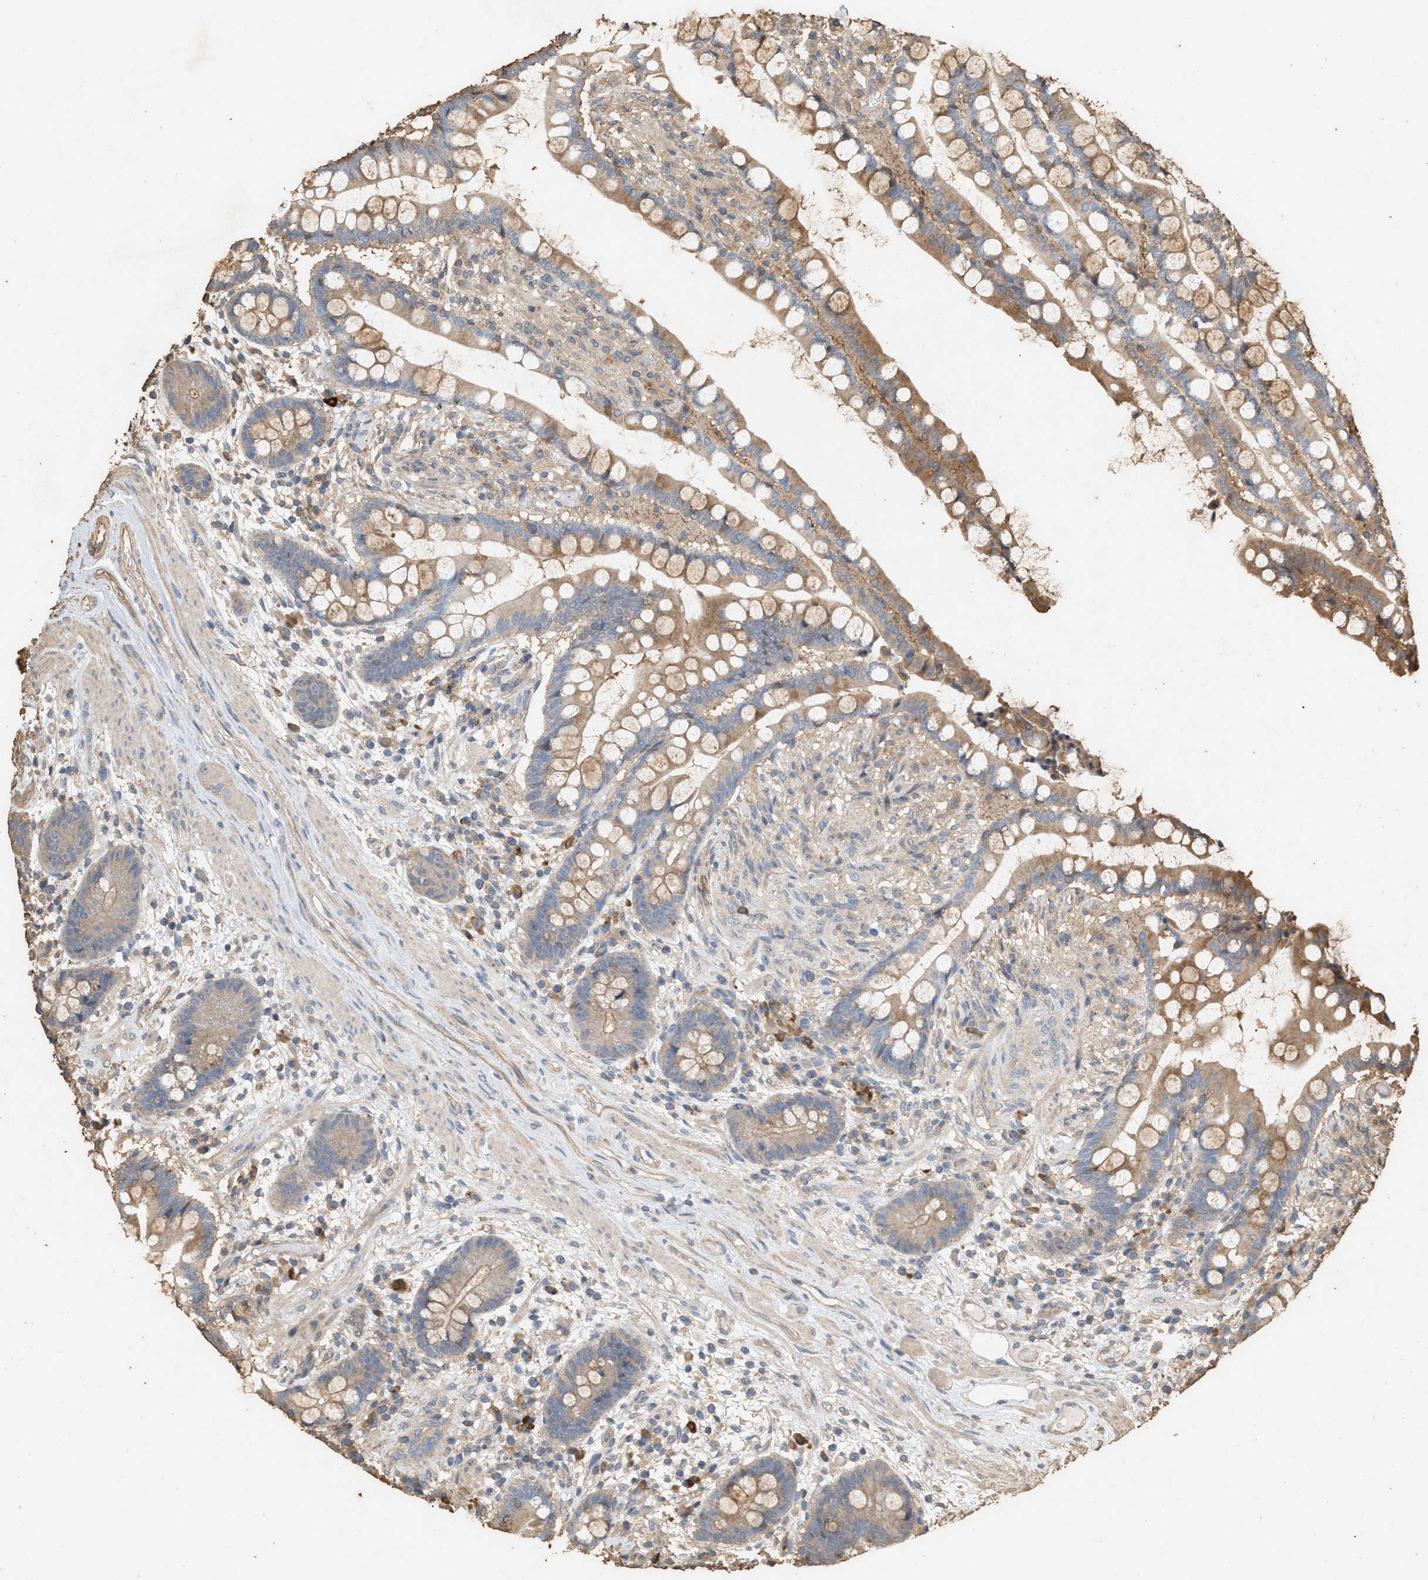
{"staining": {"intensity": "moderate", "quantity": ">75%", "location": "cytoplasmic/membranous"}, "tissue": "colon", "cell_type": "Endothelial cells", "image_type": "normal", "snomed": [{"axis": "morphology", "description": "Normal tissue, NOS"}, {"axis": "topography", "description": "Colon"}], "caption": "Immunohistochemical staining of benign colon displays medium levels of moderate cytoplasmic/membranous positivity in approximately >75% of endothelial cells. The staining is performed using DAB (3,3'-diaminobenzidine) brown chromogen to label protein expression. The nuclei are counter-stained blue using hematoxylin.", "gene": "DCAF7", "patient": {"sex": "male", "age": 73}}